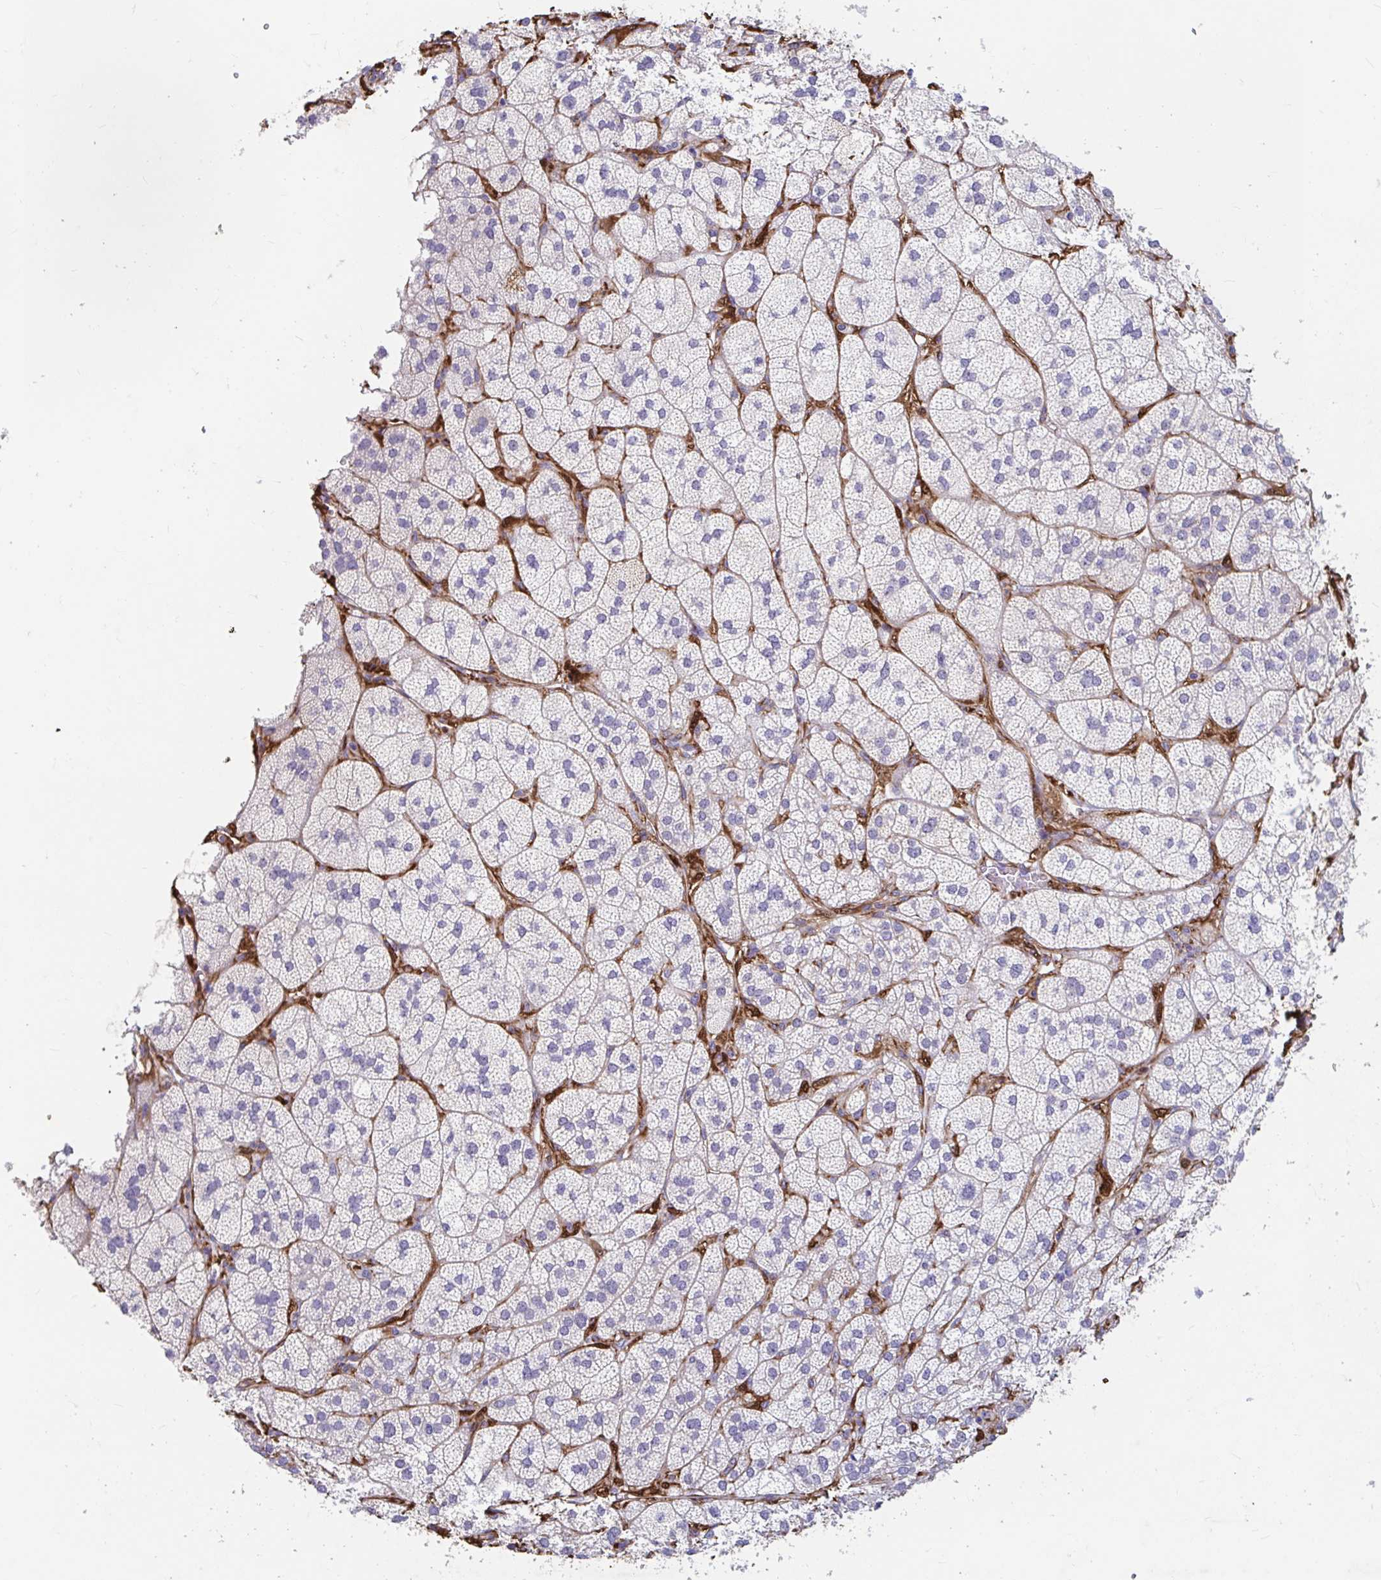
{"staining": {"intensity": "negative", "quantity": "none", "location": "none"}, "tissue": "adrenal gland", "cell_type": "Glandular cells", "image_type": "normal", "snomed": [{"axis": "morphology", "description": "Normal tissue, NOS"}, {"axis": "topography", "description": "Adrenal gland"}], "caption": "This histopathology image is of normal adrenal gland stained with IHC to label a protein in brown with the nuclei are counter-stained blue. There is no positivity in glandular cells. Nuclei are stained in blue.", "gene": "ADH1A", "patient": {"sex": "female", "age": 60}}